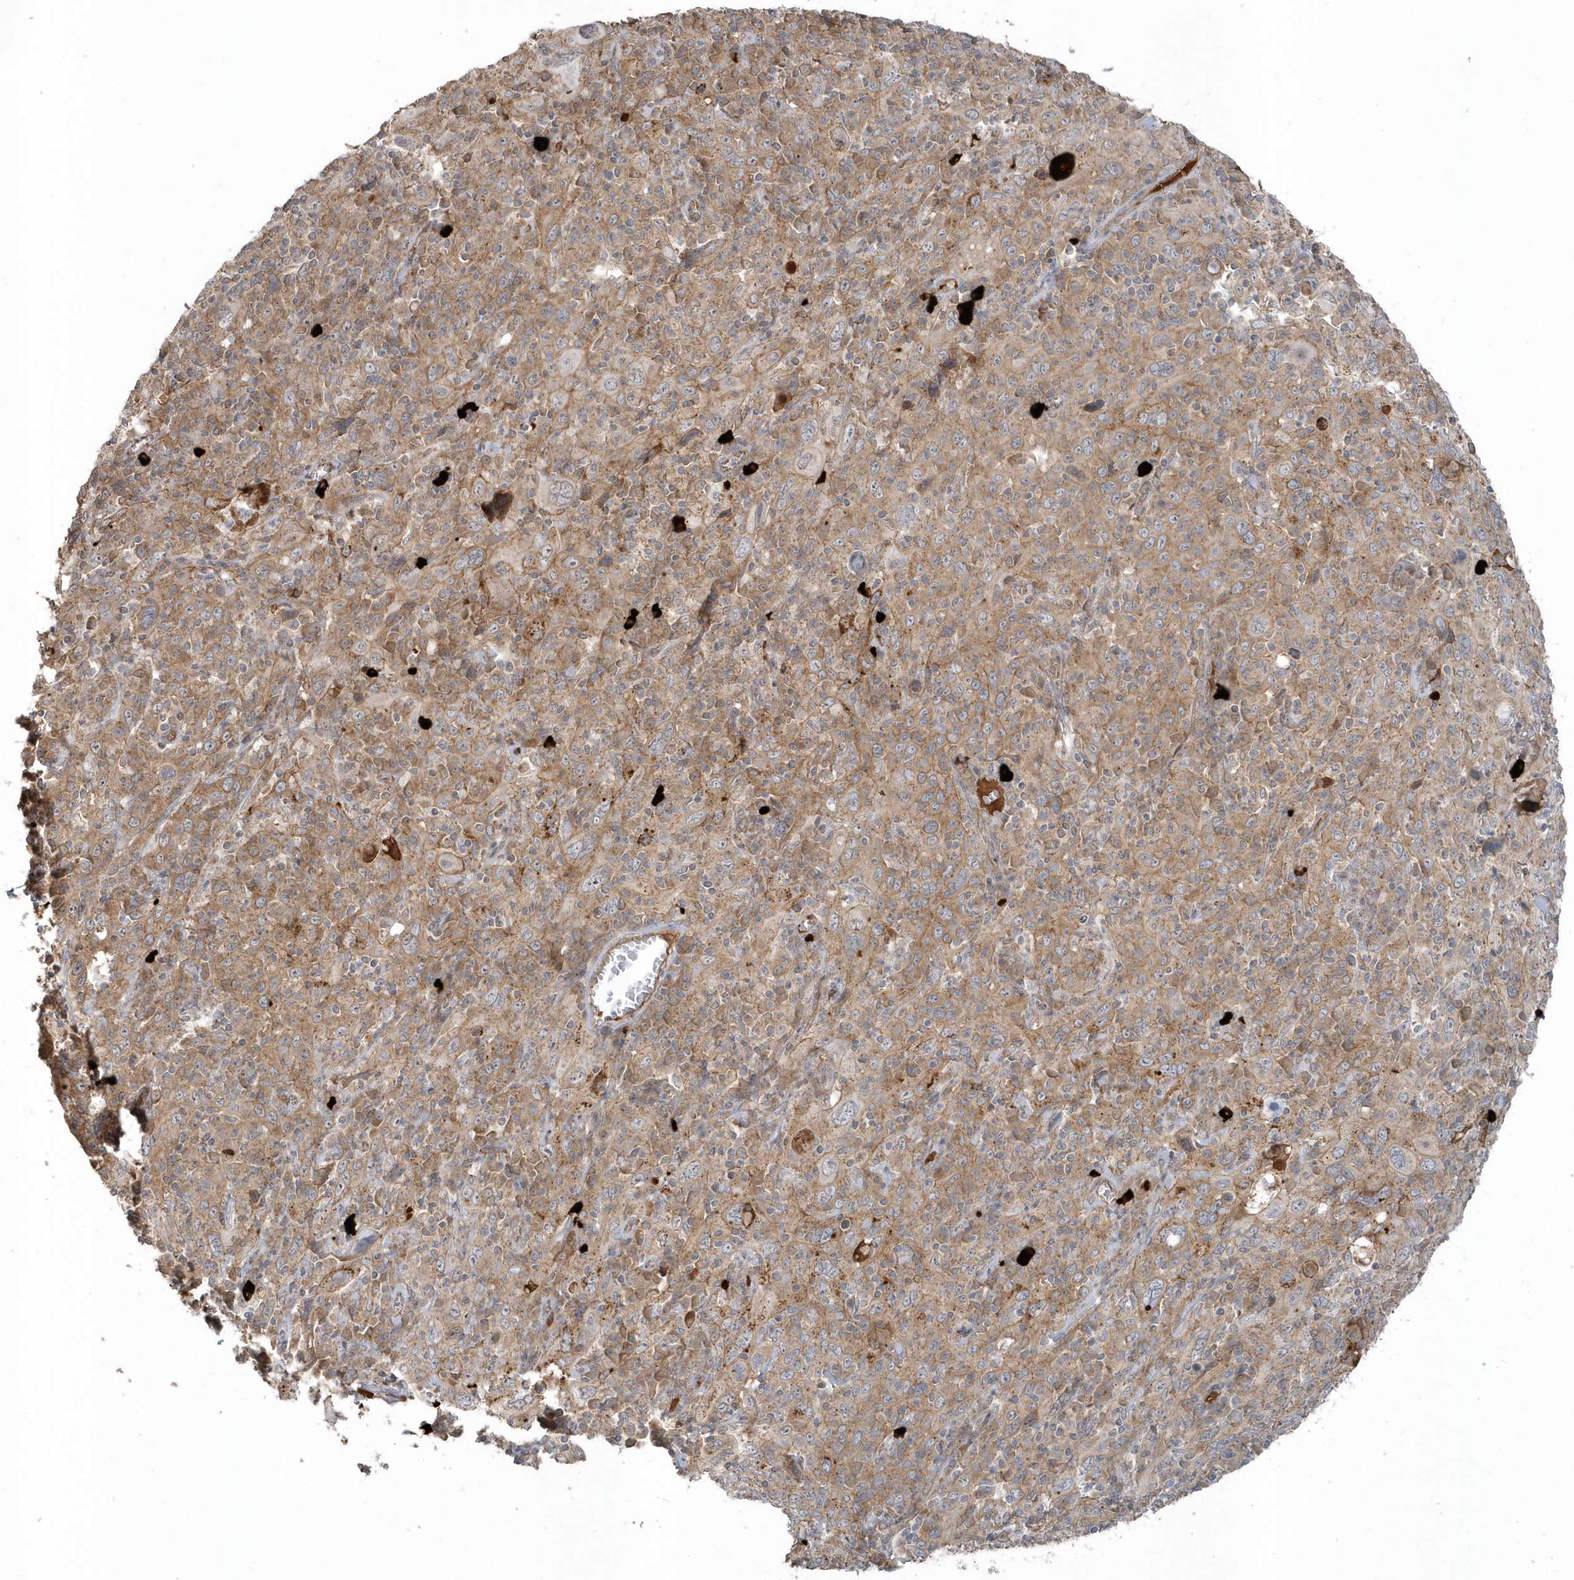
{"staining": {"intensity": "moderate", "quantity": ">75%", "location": "cytoplasmic/membranous"}, "tissue": "cervical cancer", "cell_type": "Tumor cells", "image_type": "cancer", "snomed": [{"axis": "morphology", "description": "Squamous cell carcinoma, NOS"}, {"axis": "topography", "description": "Cervix"}], "caption": "Protein expression analysis of cervical cancer (squamous cell carcinoma) exhibits moderate cytoplasmic/membranous positivity in approximately >75% of tumor cells.", "gene": "STIM2", "patient": {"sex": "female", "age": 46}}